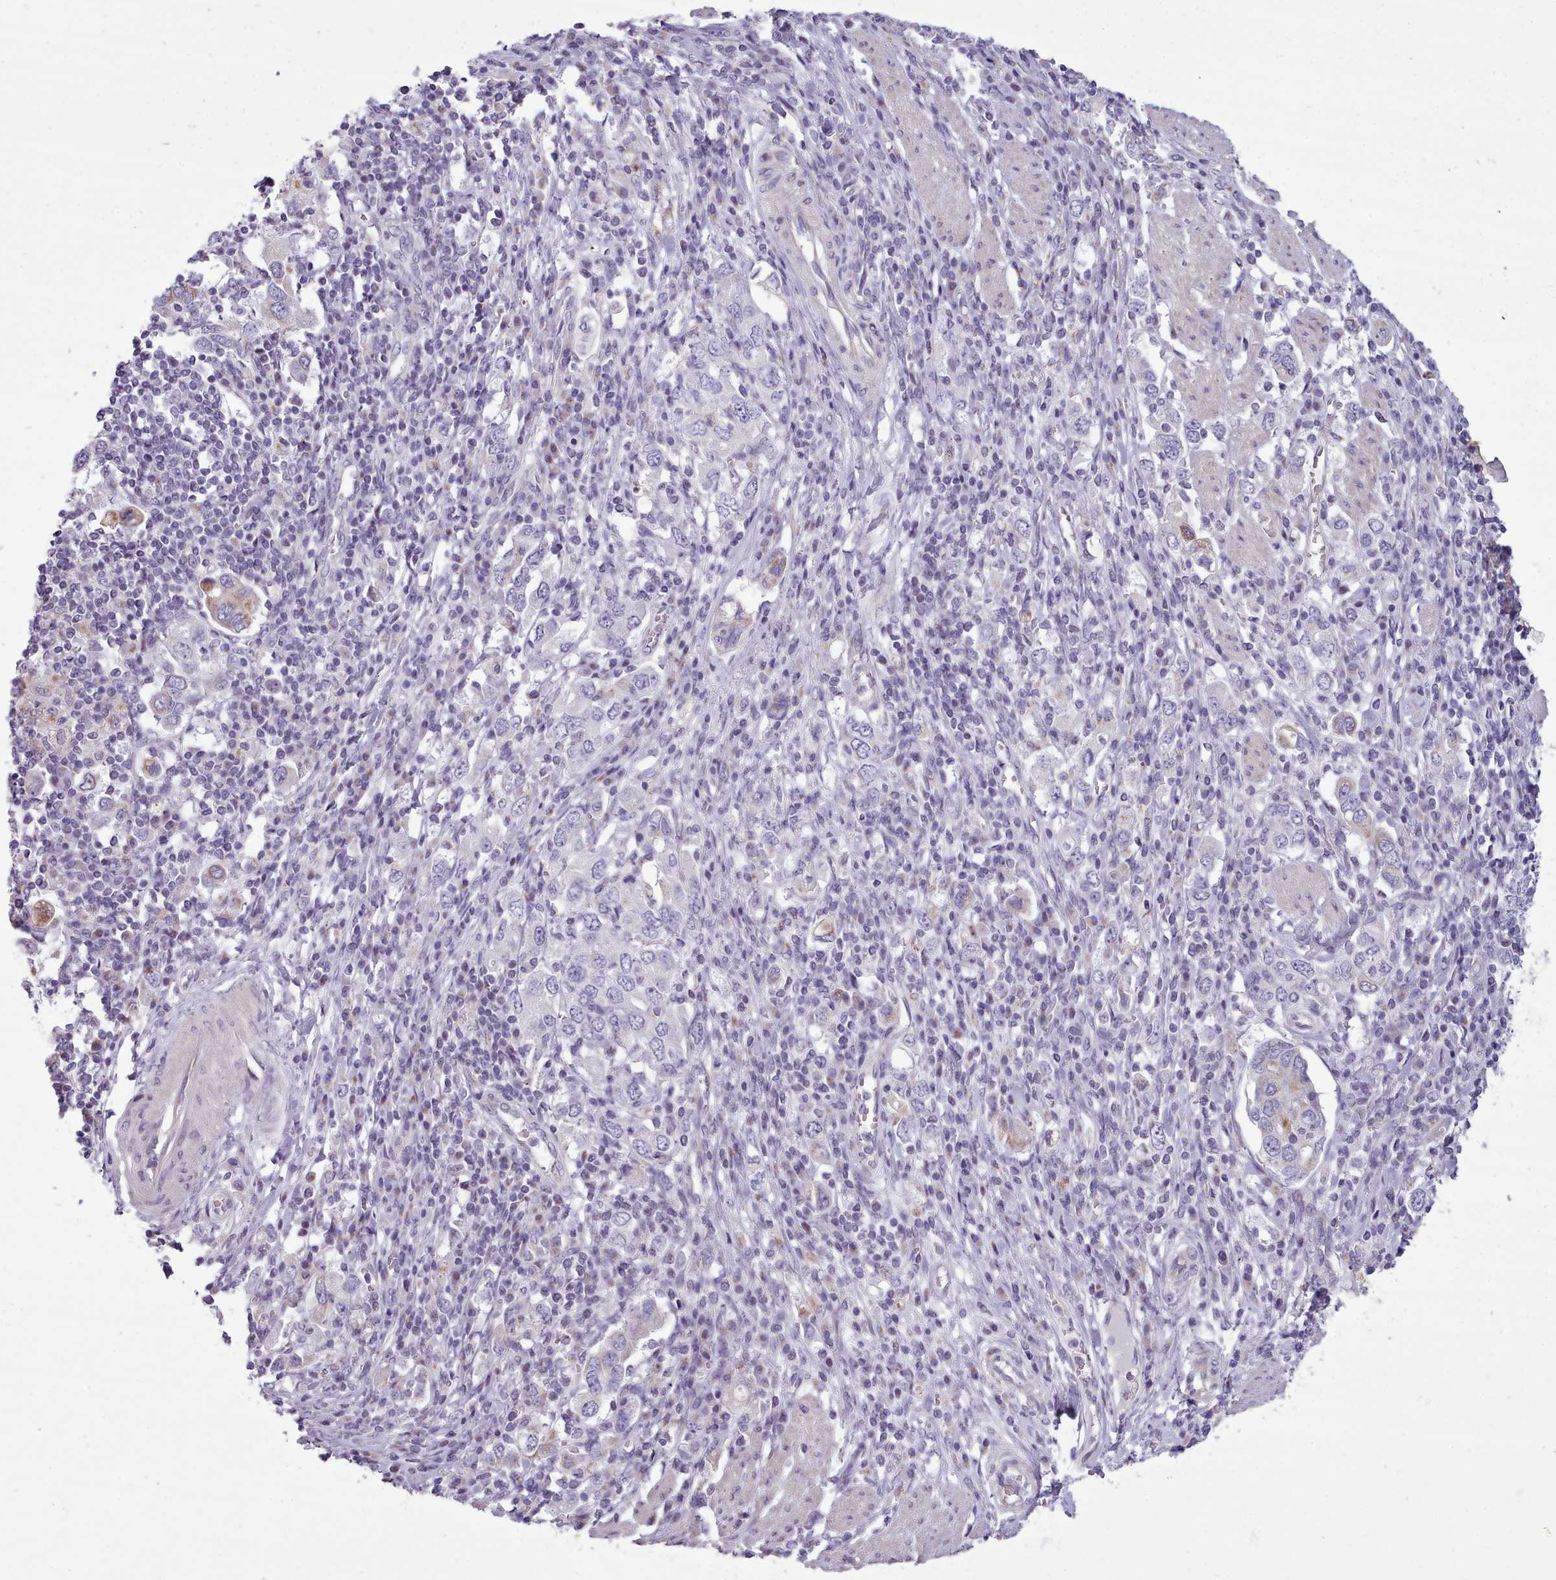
{"staining": {"intensity": "negative", "quantity": "none", "location": "none"}, "tissue": "stomach cancer", "cell_type": "Tumor cells", "image_type": "cancer", "snomed": [{"axis": "morphology", "description": "Adenocarcinoma, NOS"}, {"axis": "topography", "description": "Stomach, upper"}, {"axis": "topography", "description": "Stomach"}], "caption": "A high-resolution photomicrograph shows immunohistochemistry (IHC) staining of adenocarcinoma (stomach), which exhibits no significant positivity in tumor cells.", "gene": "SLC52A3", "patient": {"sex": "male", "age": 62}}